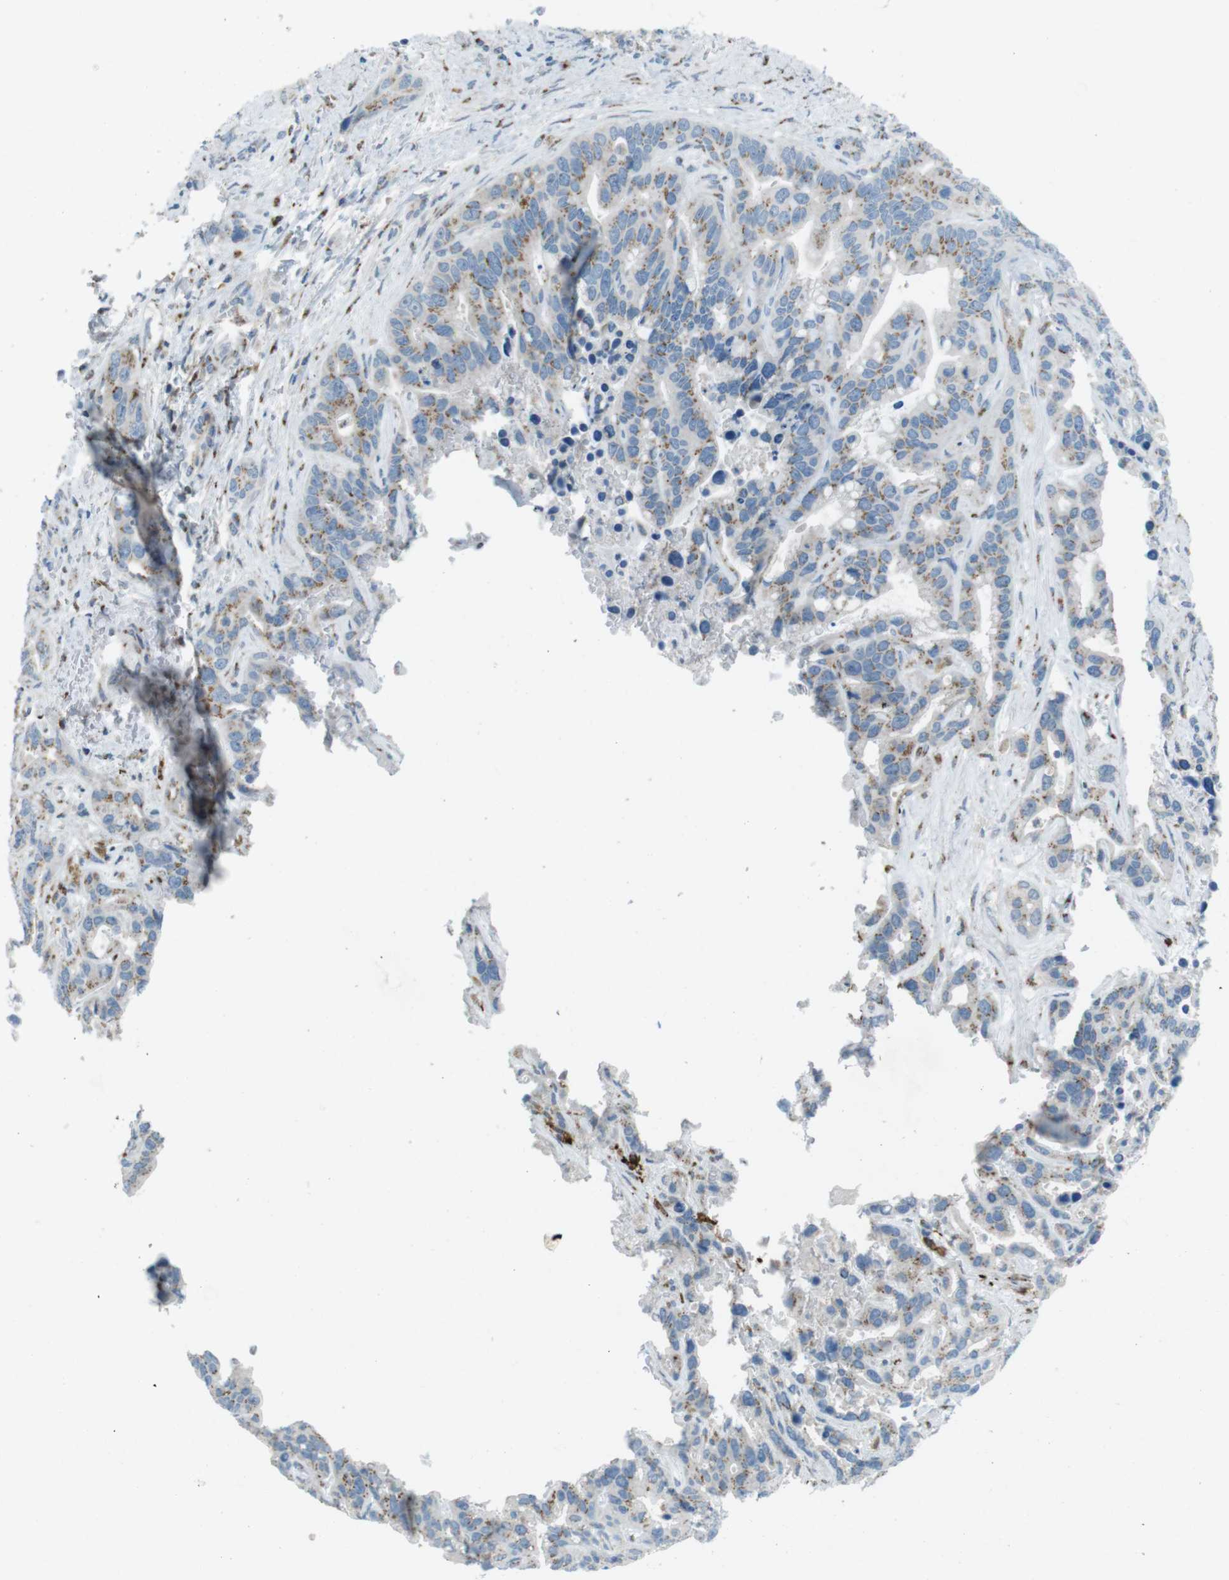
{"staining": {"intensity": "moderate", "quantity": "25%-75%", "location": "cytoplasmic/membranous"}, "tissue": "liver cancer", "cell_type": "Tumor cells", "image_type": "cancer", "snomed": [{"axis": "morphology", "description": "Cholangiocarcinoma"}, {"axis": "topography", "description": "Liver"}], "caption": "Immunohistochemistry (IHC) histopathology image of neoplastic tissue: human liver cholangiocarcinoma stained using immunohistochemistry (IHC) displays medium levels of moderate protein expression localized specifically in the cytoplasmic/membranous of tumor cells, appearing as a cytoplasmic/membranous brown color.", "gene": "TXNDC15", "patient": {"sex": "female", "age": 65}}